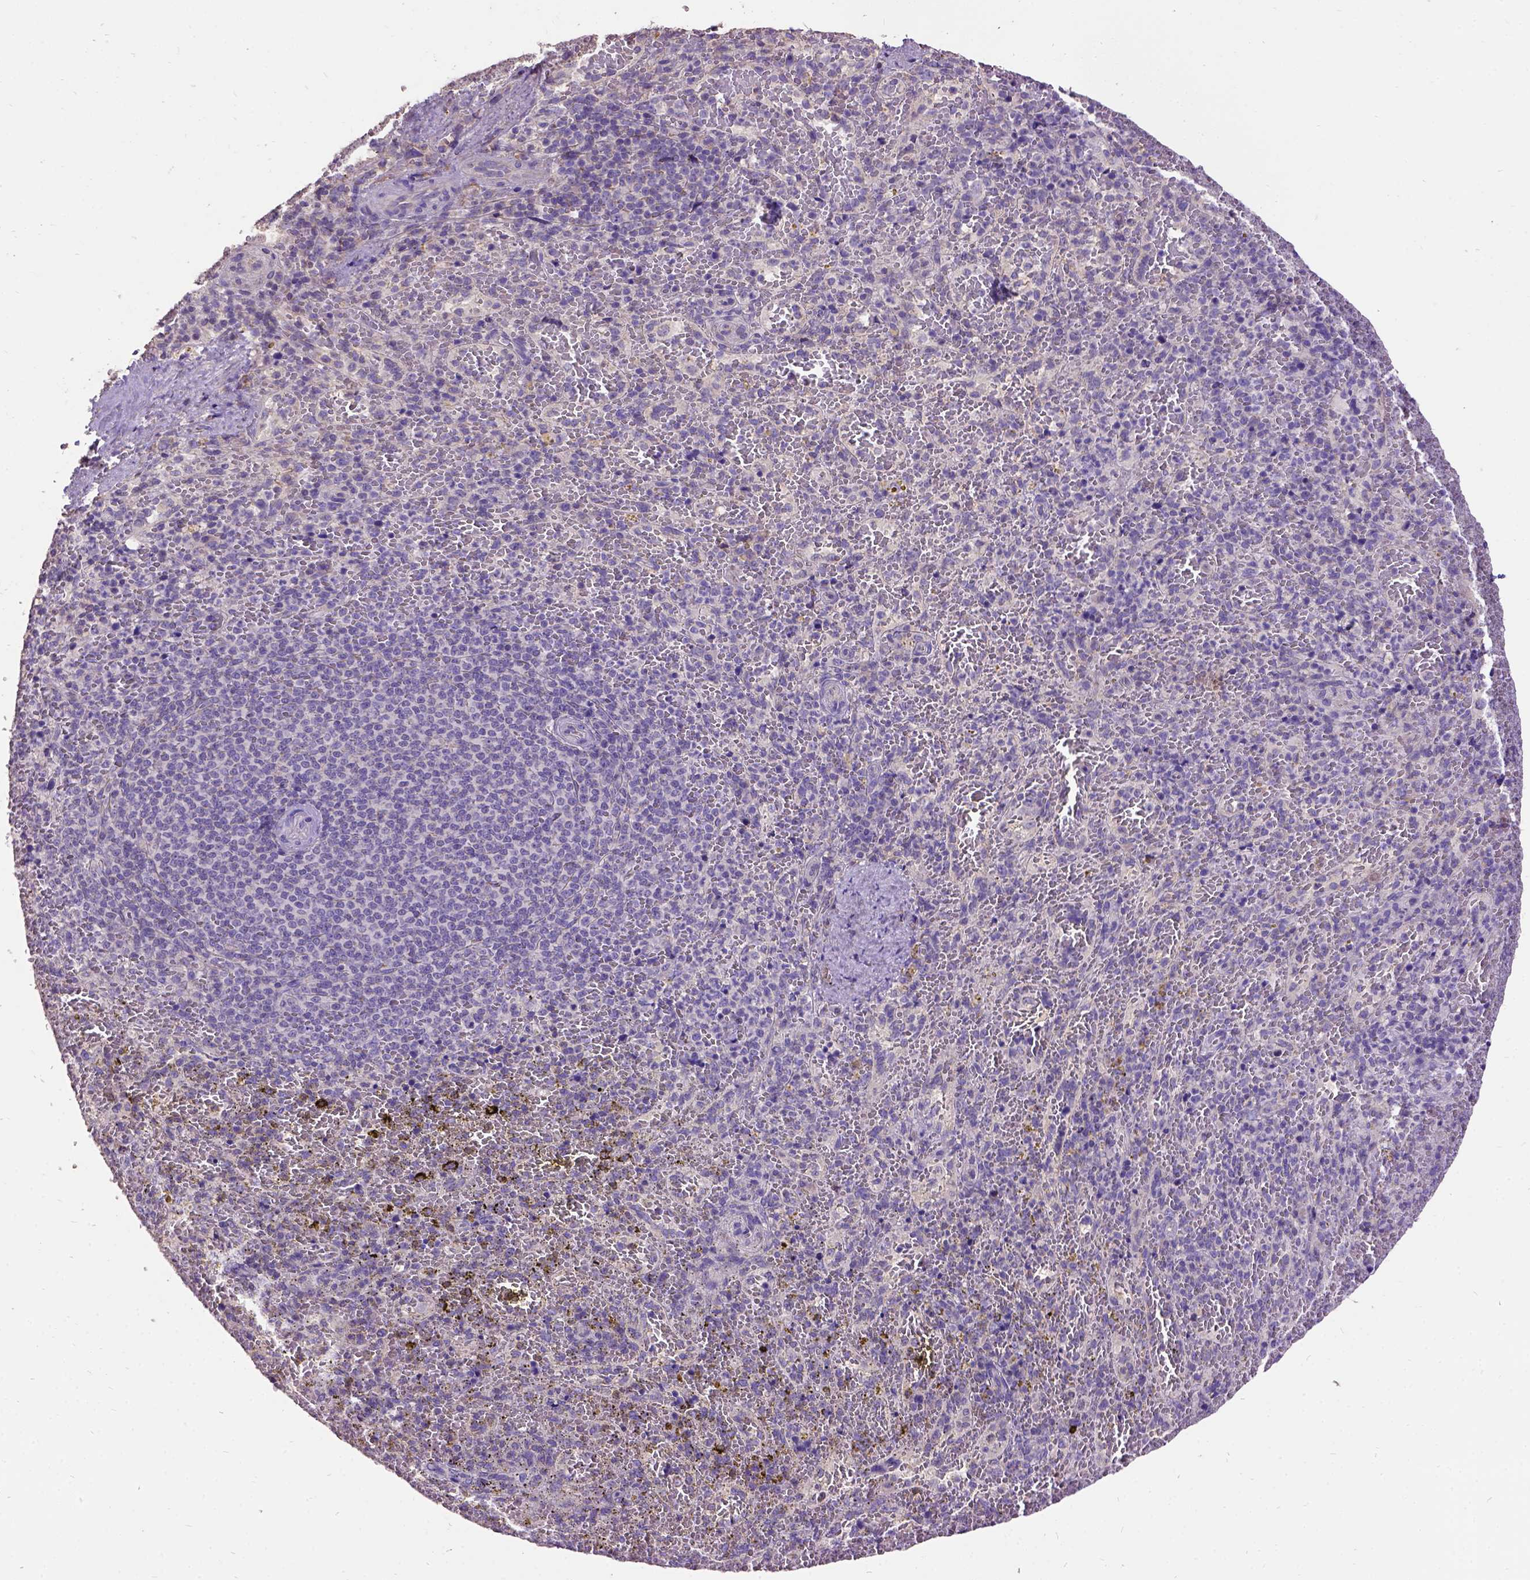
{"staining": {"intensity": "weak", "quantity": "<25%", "location": "cytoplasmic/membranous"}, "tissue": "spleen", "cell_type": "Cells in red pulp", "image_type": "normal", "snomed": [{"axis": "morphology", "description": "Normal tissue, NOS"}, {"axis": "topography", "description": "Spleen"}], "caption": "A high-resolution image shows immunohistochemistry staining of unremarkable spleen, which demonstrates no significant staining in cells in red pulp. Brightfield microscopy of IHC stained with DAB (brown) and hematoxylin (blue), captured at high magnification.", "gene": "DQX1", "patient": {"sex": "female", "age": 50}}